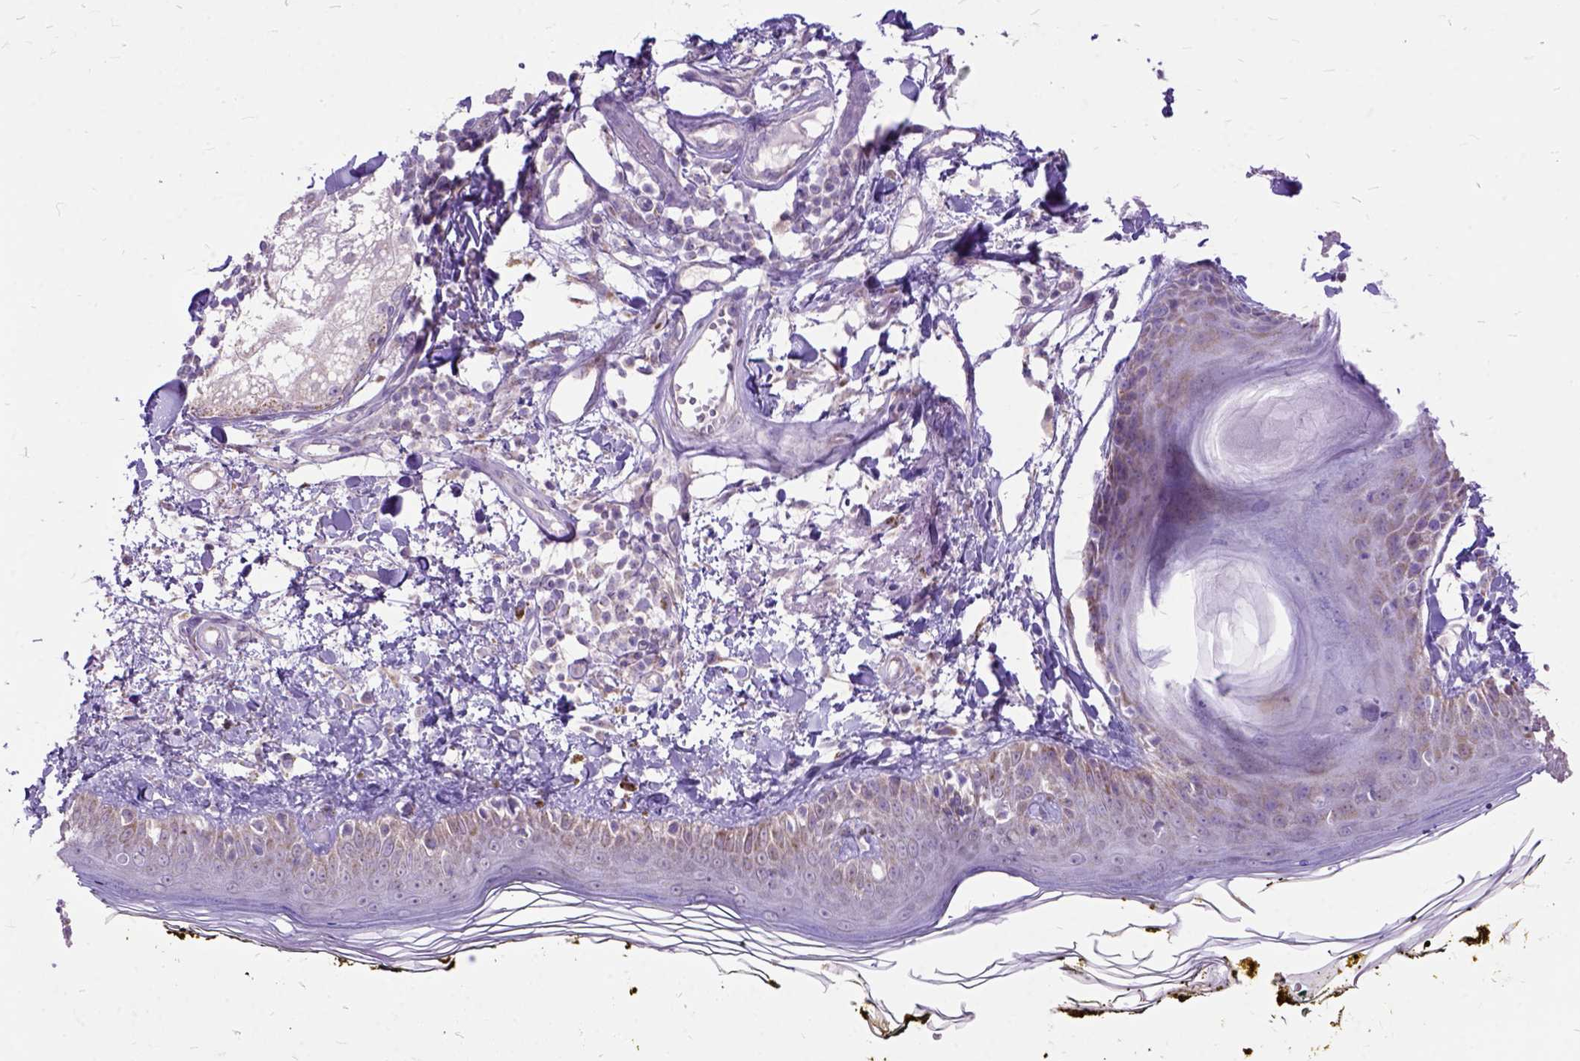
{"staining": {"intensity": "negative", "quantity": "none", "location": "none"}, "tissue": "skin", "cell_type": "Fibroblasts", "image_type": "normal", "snomed": [{"axis": "morphology", "description": "Normal tissue, NOS"}, {"axis": "topography", "description": "Skin"}], "caption": "Immunohistochemistry image of benign skin stained for a protein (brown), which displays no staining in fibroblasts.", "gene": "CTAG2", "patient": {"sex": "male", "age": 76}}